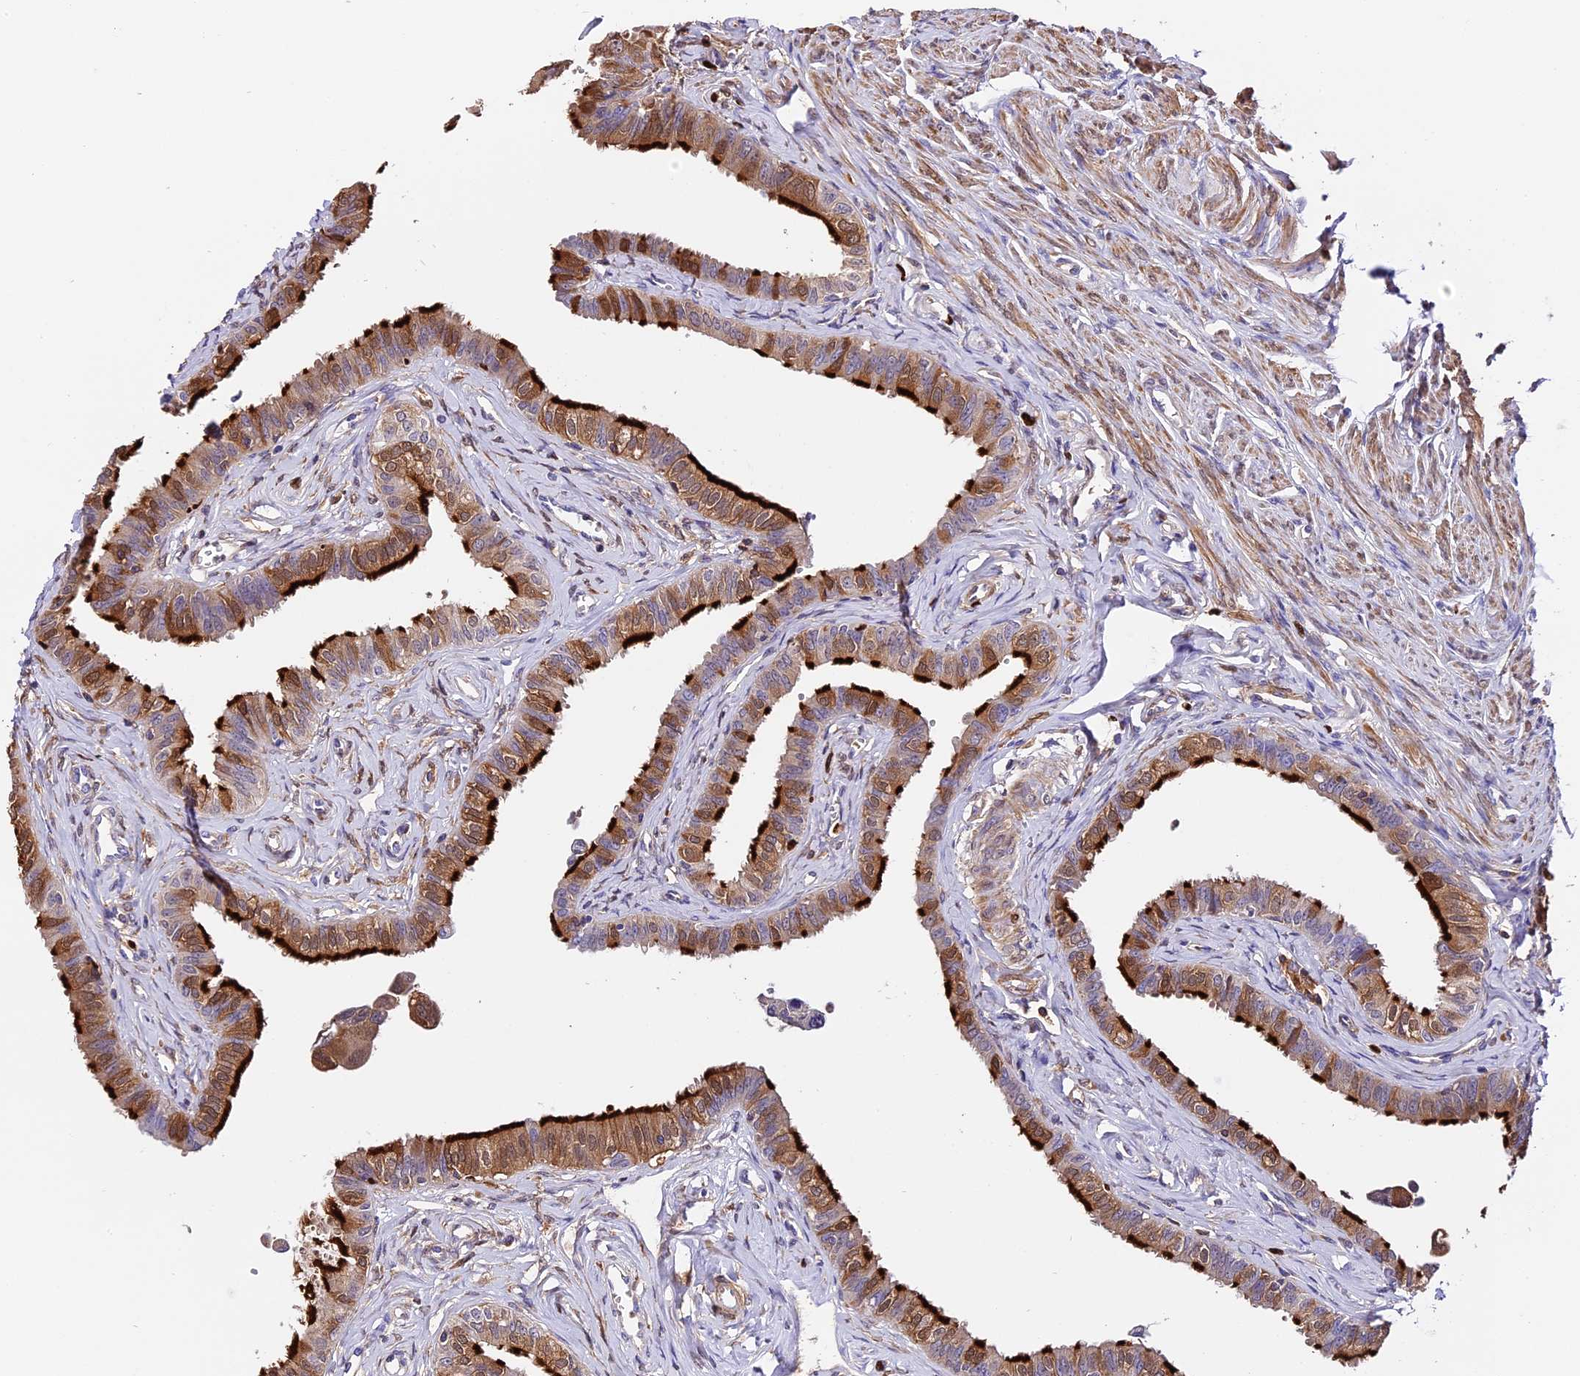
{"staining": {"intensity": "strong", "quantity": "25%-75%", "location": "cytoplasmic/membranous,nuclear"}, "tissue": "fallopian tube", "cell_type": "Glandular cells", "image_type": "normal", "snomed": [{"axis": "morphology", "description": "Normal tissue, NOS"}, {"axis": "morphology", "description": "Carcinoma, NOS"}, {"axis": "topography", "description": "Fallopian tube"}, {"axis": "topography", "description": "Ovary"}], "caption": "Immunohistochemical staining of benign human fallopian tube reveals high levels of strong cytoplasmic/membranous,nuclear expression in about 25%-75% of glandular cells.", "gene": "MAP3K7CL", "patient": {"sex": "female", "age": 59}}